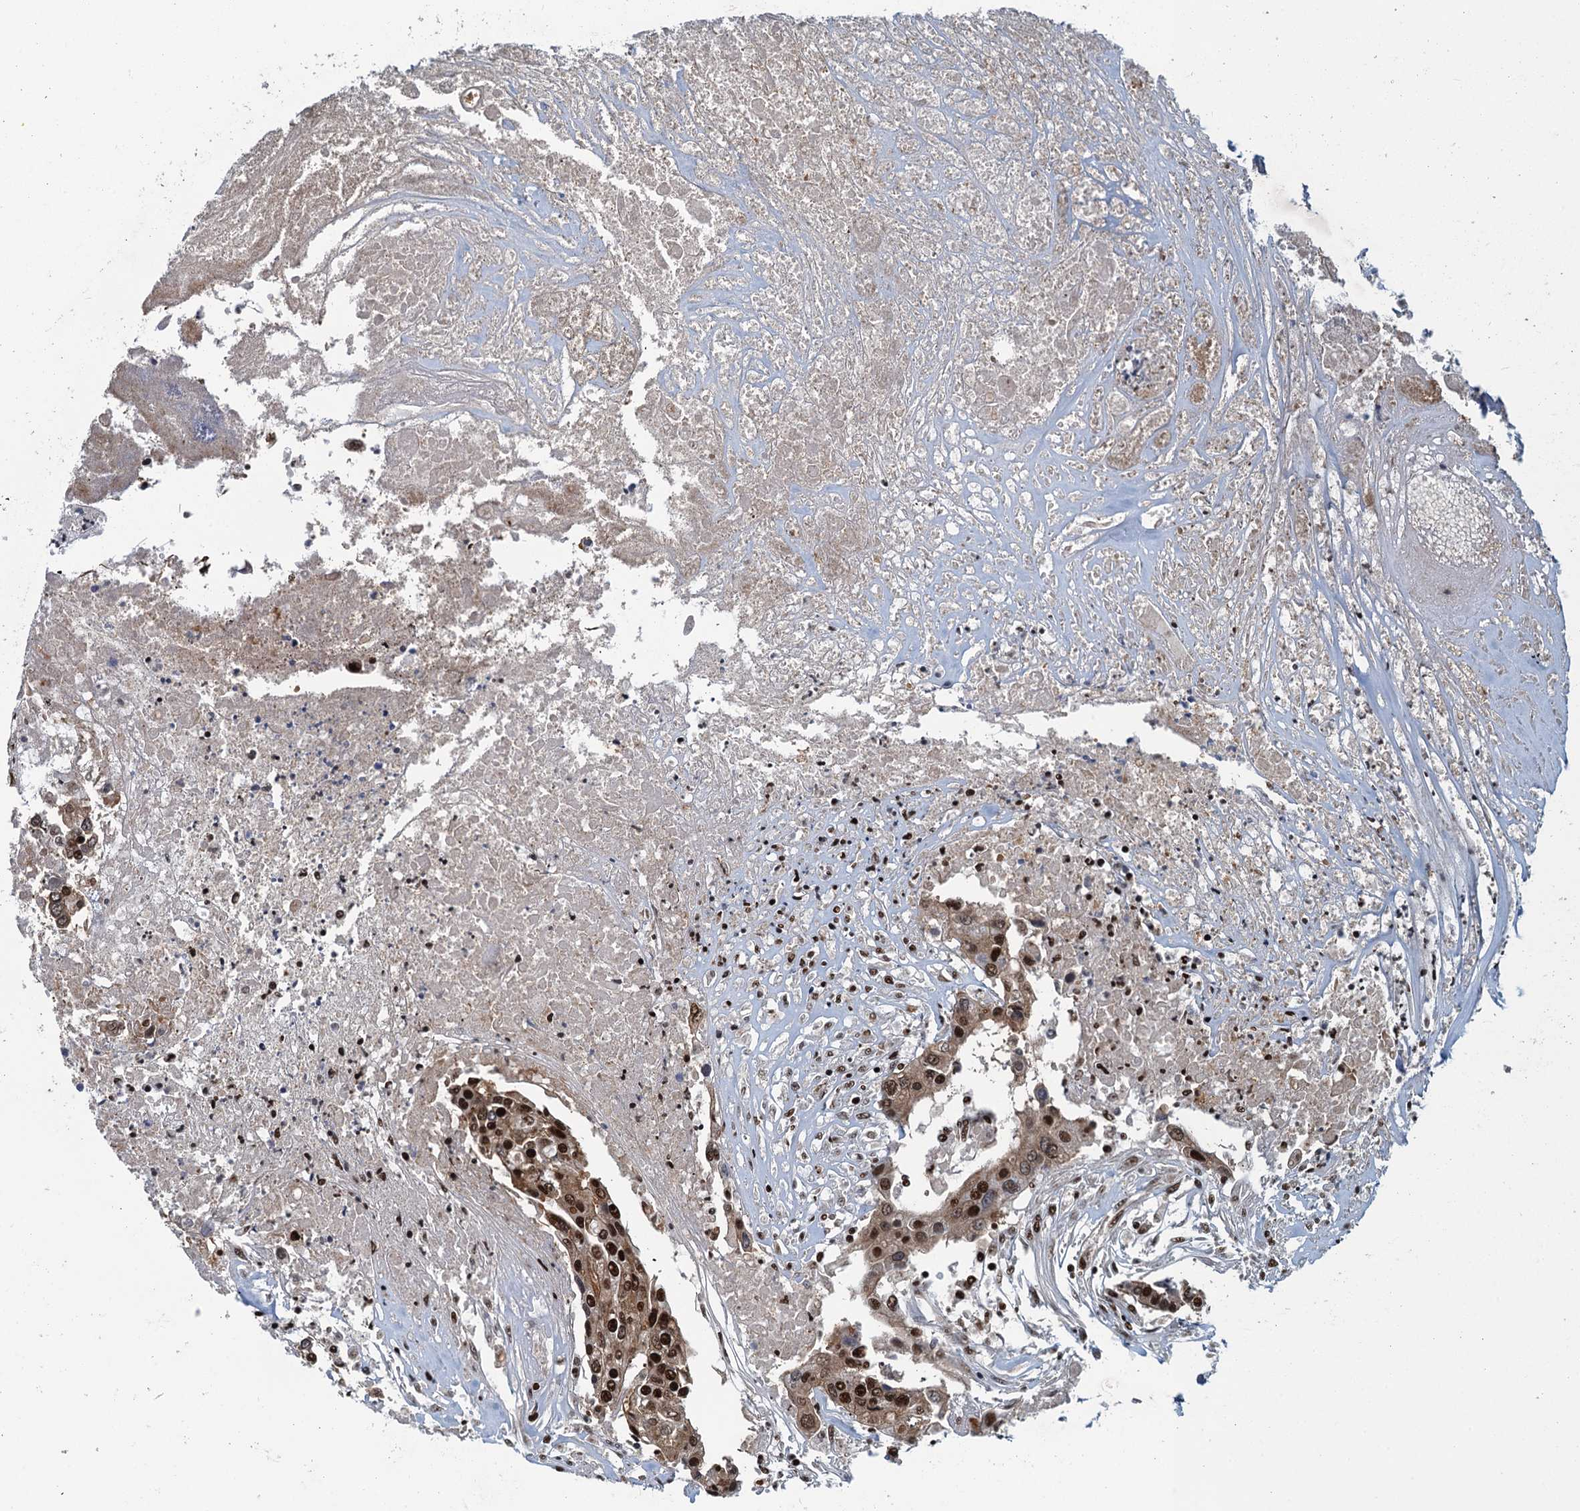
{"staining": {"intensity": "strong", "quantity": ">75%", "location": "nuclear"}, "tissue": "colorectal cancer", "cell_type": "Tumor cells", "image_type": "cancer", "snomed": [{"axis": "morphology", "description": "Adenocarcinoma, NOS"}, {"axis": "topography", "description": "Colon"}], "caption": "Human colorectal cancer (adenocarcinoma) stained with a brown dye shows strong nuclear positive staining in approximately >75% of tumor cells.", "gene": "ZC3H18", "patient": {"sex": "male", "age": 77}}